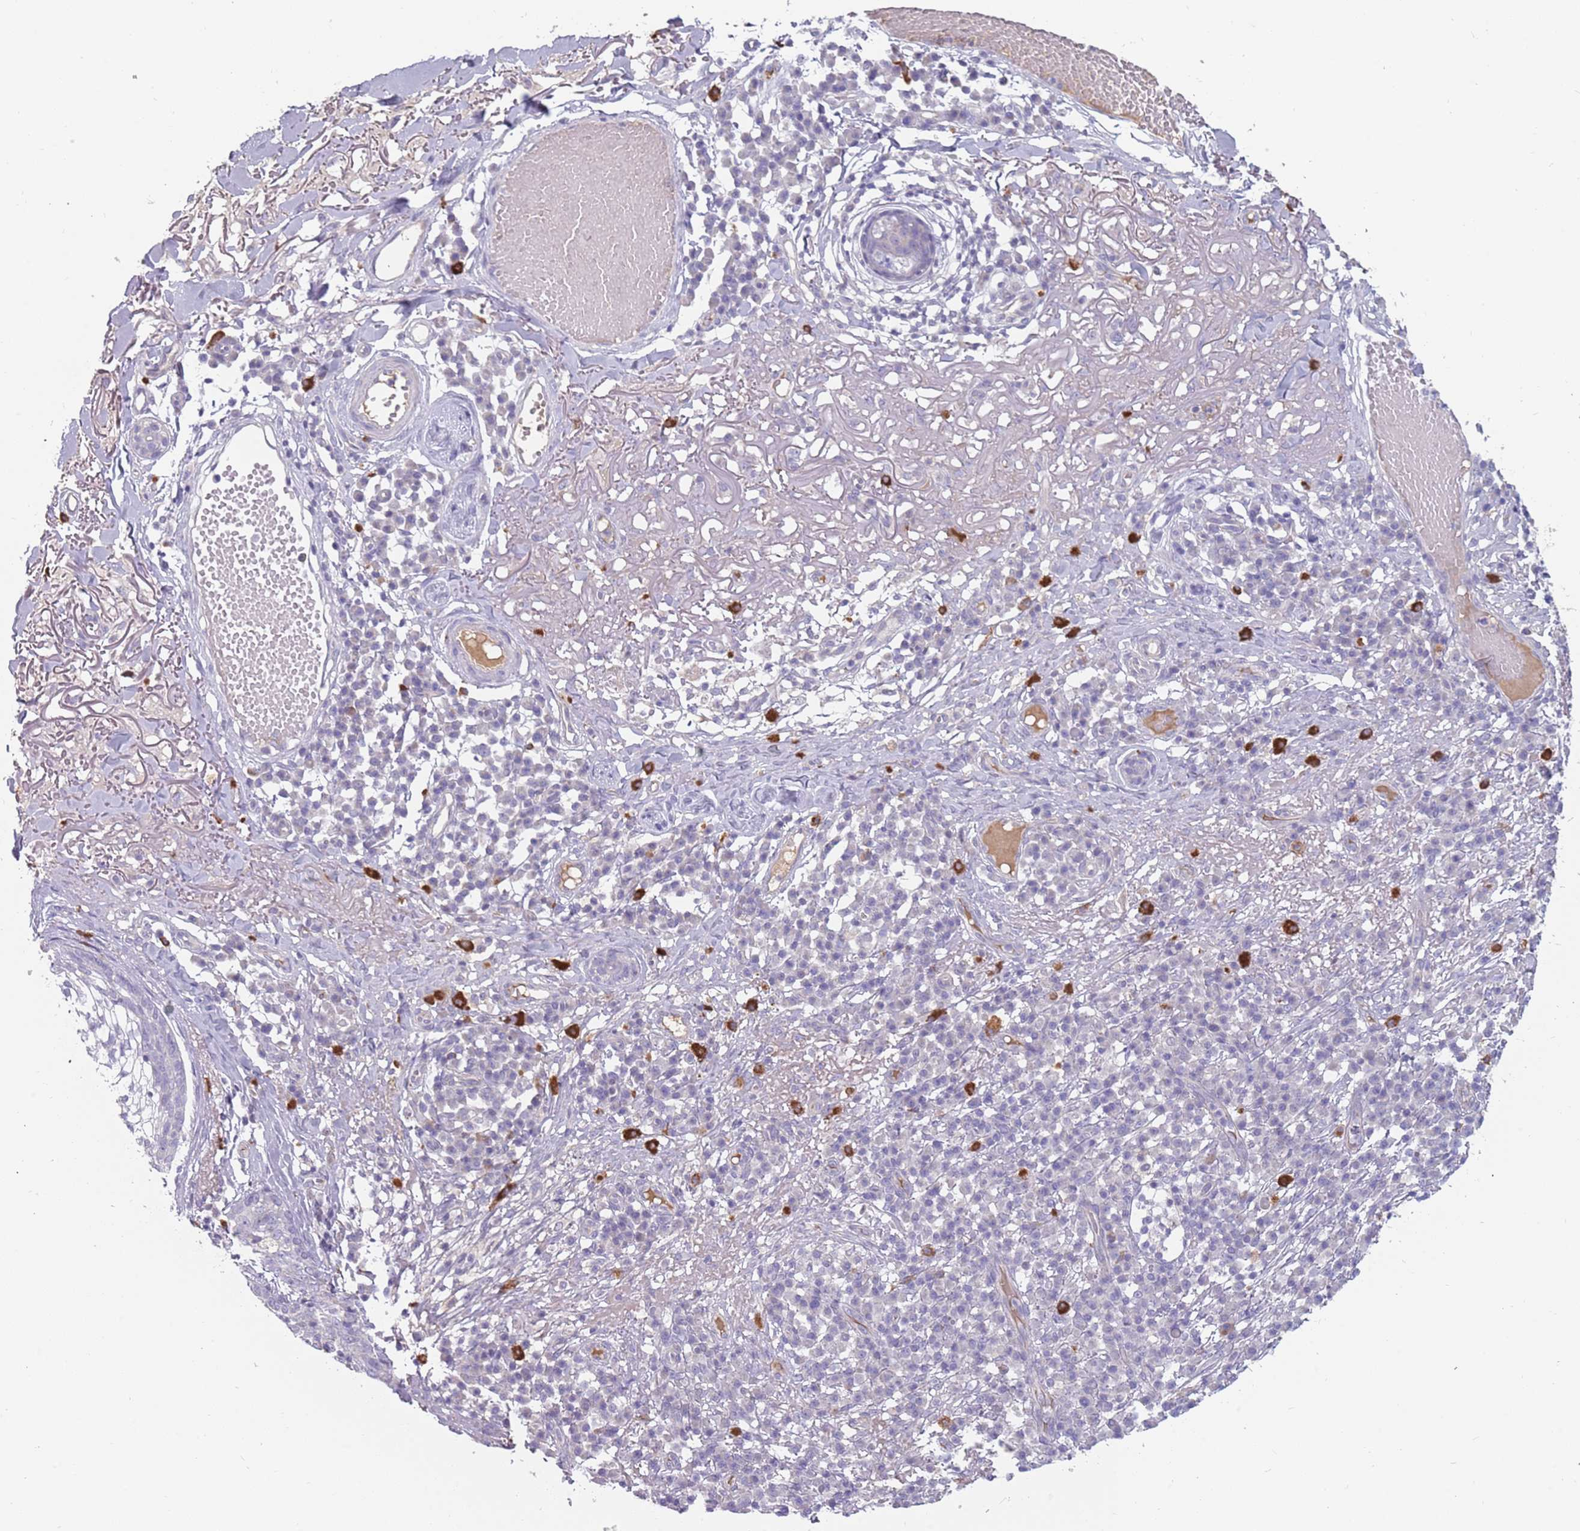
{"staining": {"intensity": "negative", "quantity": "none", "location": "none"}, "tissue": "skin cancer", "cell_type": "Tumor cells", "image_type": "cancer", "snomed": [{"axis": "morphology", "description": "Squamous cell carcinoma in situ, NOS"}, {"axis": "morphology", "description": "Squamous cell carcinoma, NOS"}, {"axis": "topography", "description": "Skin"}], "caption": "Skin squamous cell carcinoma in situ was stained to show a protein in brown. There is no significant positivity in tumor cells.", "gene": "DDX4", "patient": {"sex": "male", "age": 93}}